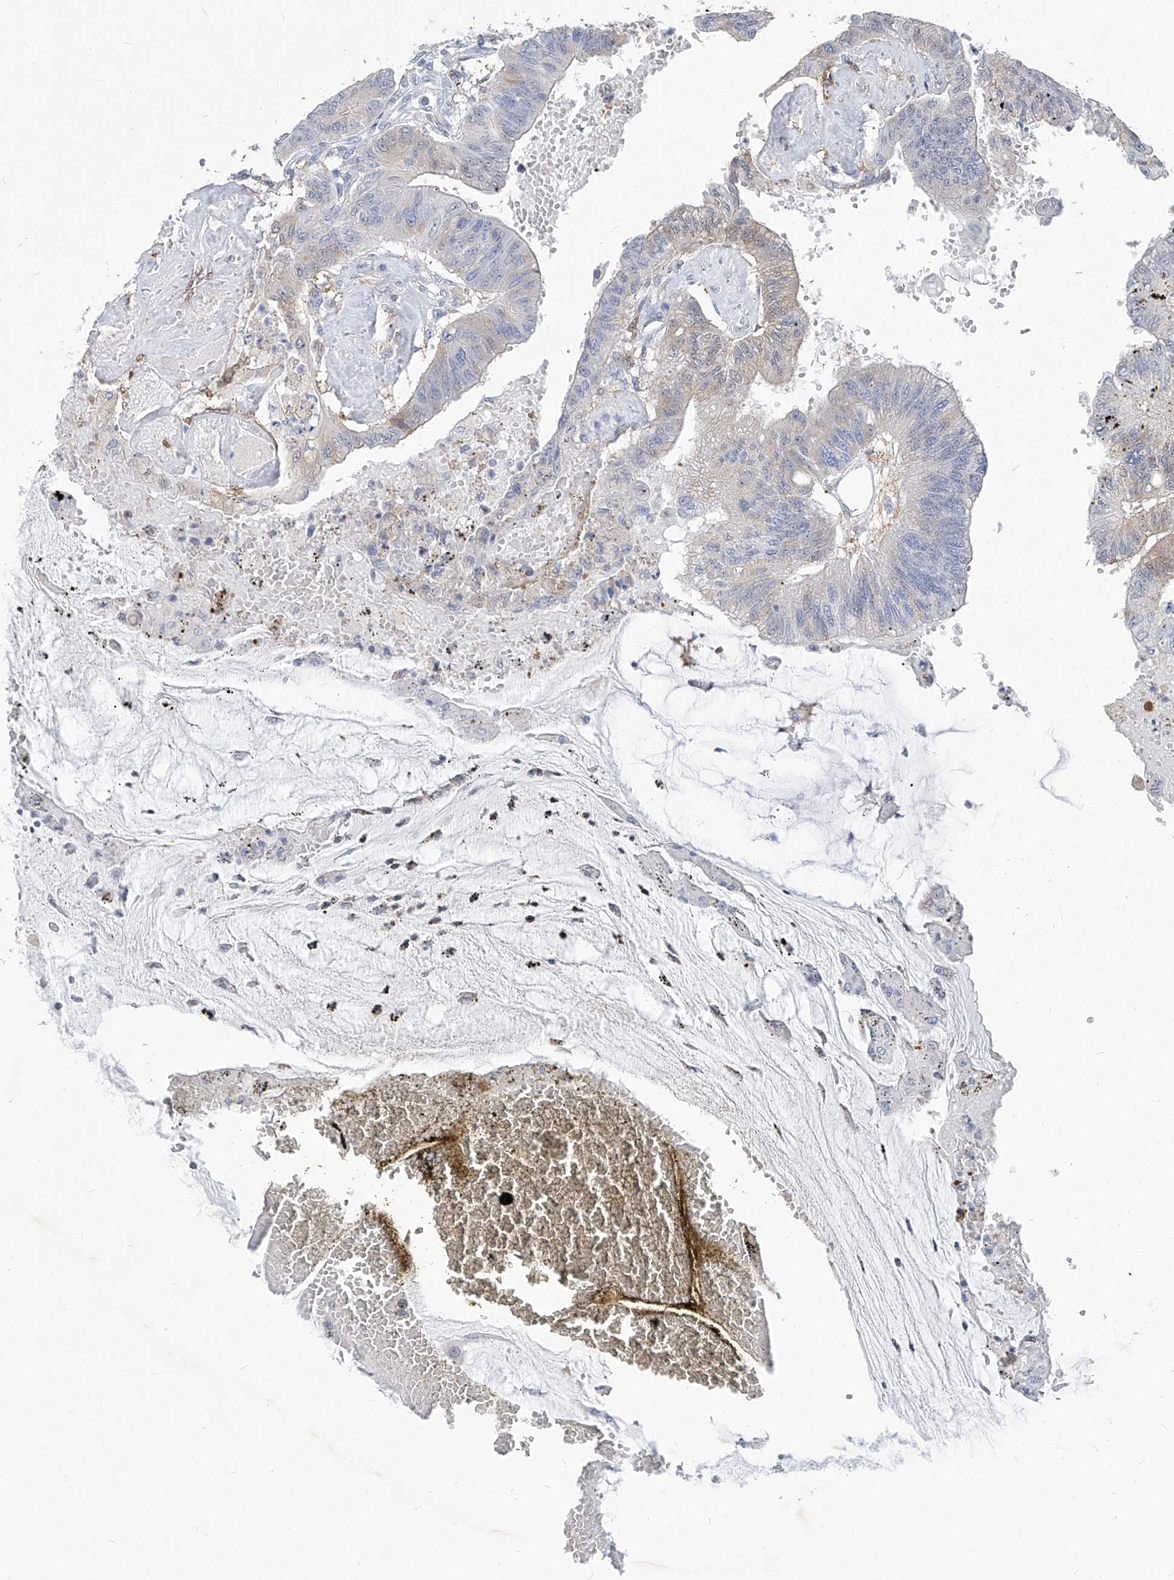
{"staining": {"intensity": "weak", "quantity": "<25%", "location": "cytoplasmic/membranous"}, "tissue": "colorectal cancer", "cell_type": "Tumor cells", "image_type": "cancer", "snomed": [{"axis": "morphology", "description": "Adenoma, NOS"}, {"axis": "morphology", "description": "Adenocarcinoma, NOS"}, {"axis": "topography", "description": "Colon"}], "caption": "There is no significant expression in tumor cells of colorectal adenocarcinoma.", "gene": "UFL1", "patient": {"sex": "male", "age": 79}}